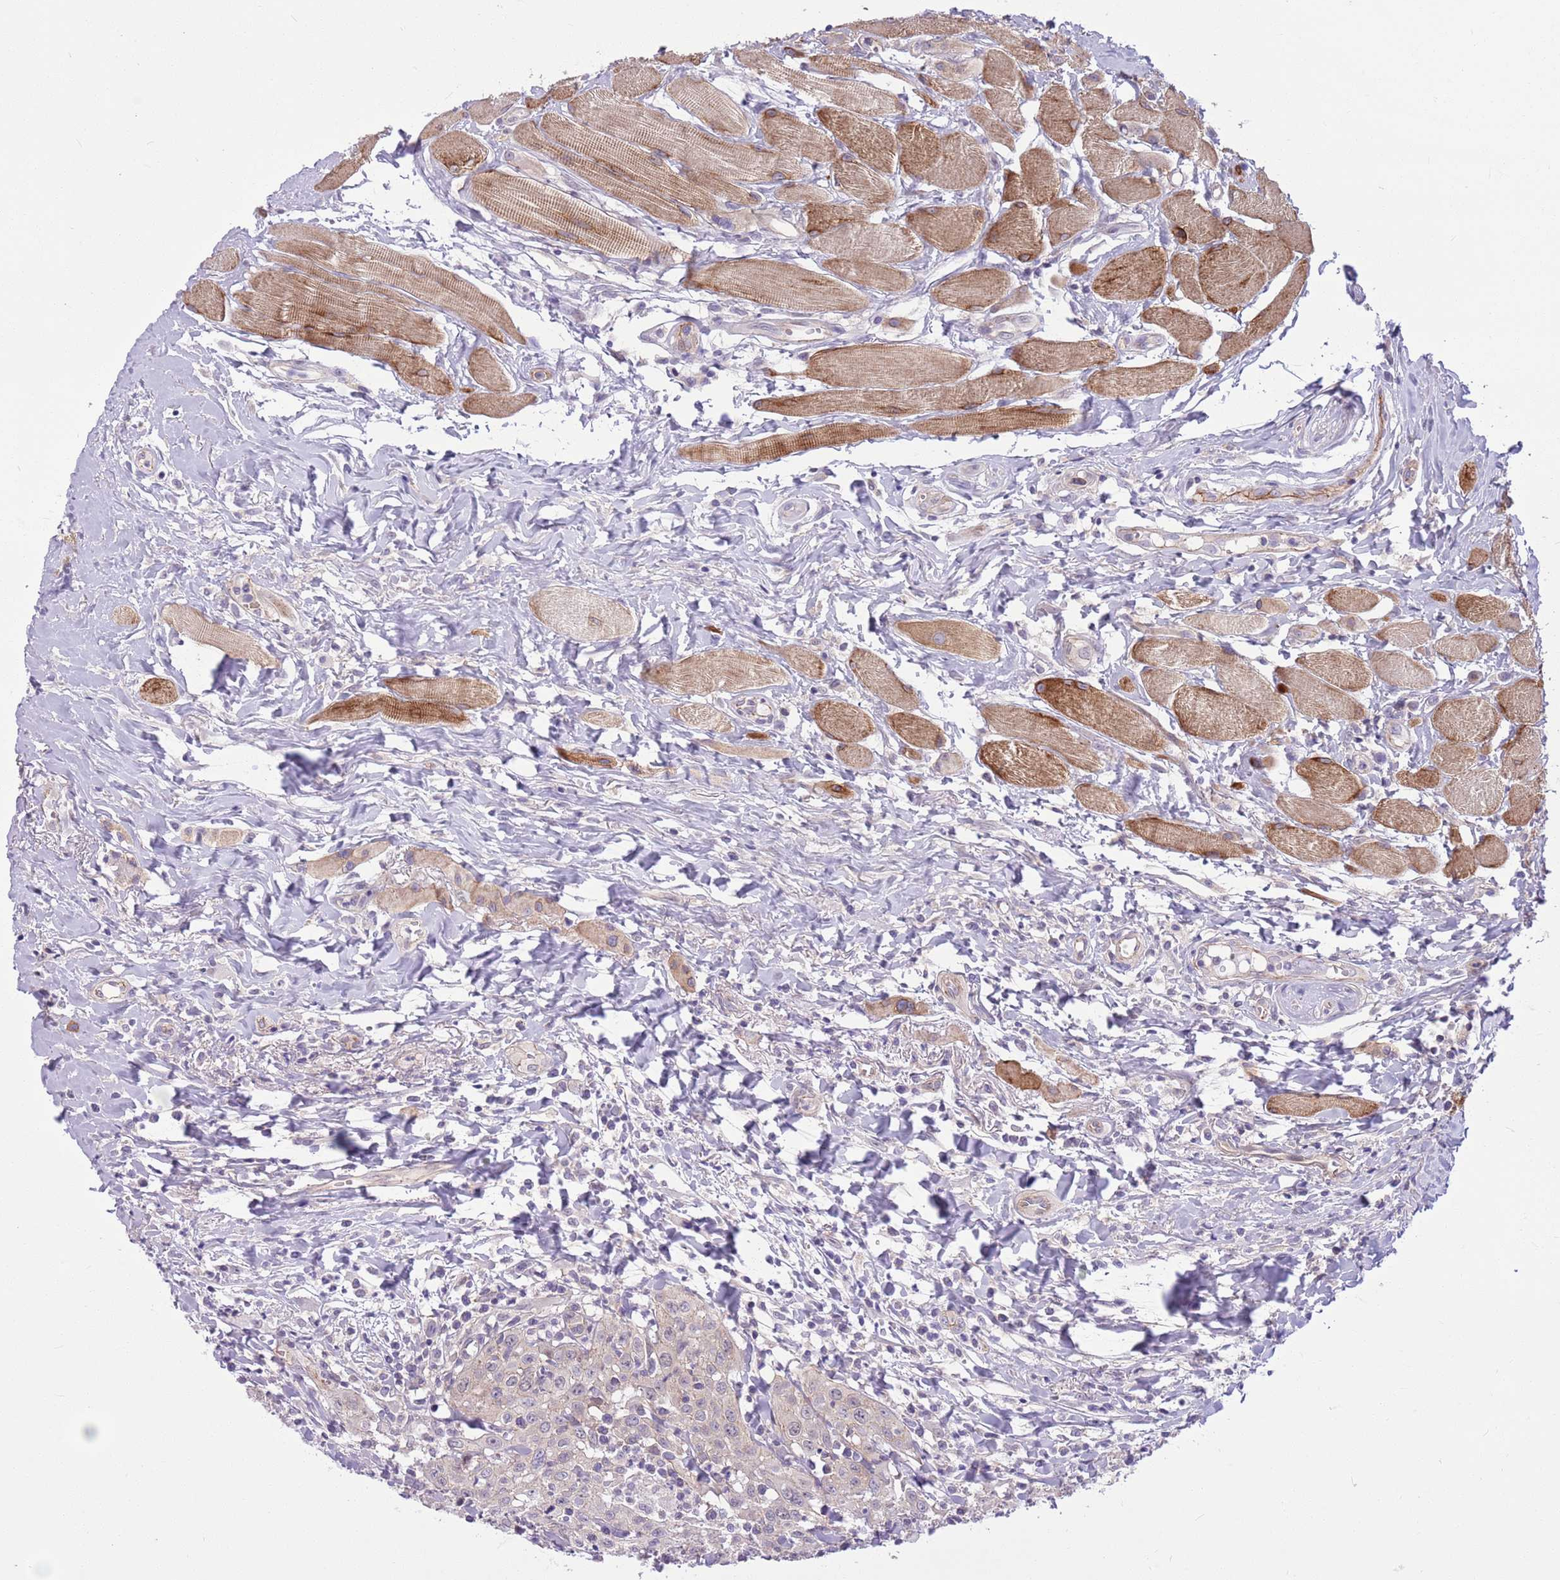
{"staining": {"intensity": "weak", "quantity": "<25%", "location": "cytoplasmic/membranous"}, "tissue": "head and neck cancer", "cell_type": "Tumor cells", "image_type": "cancer", "snomed": [{"axis": "morphology", "description": "Normal tissue, NOS"}, {"axis": "morphology", "description": "Squamous cell carcinoma, NOS"}, {"axis": "topography", "description": "Oral tissue"}, {"axis": "topography", "description": "Head-Neck"}], "caption": "Immunohistochemistry of human head and neck cancer demonstrates no positivity in tumor cells. (DAB (3,3'-diaminobenzidine) immunohistochemistry (IHC) visualized using brightfield microscopy, high magnification).", "gene": "PARP8", "patient": {"sex": "female", "age": 70}}